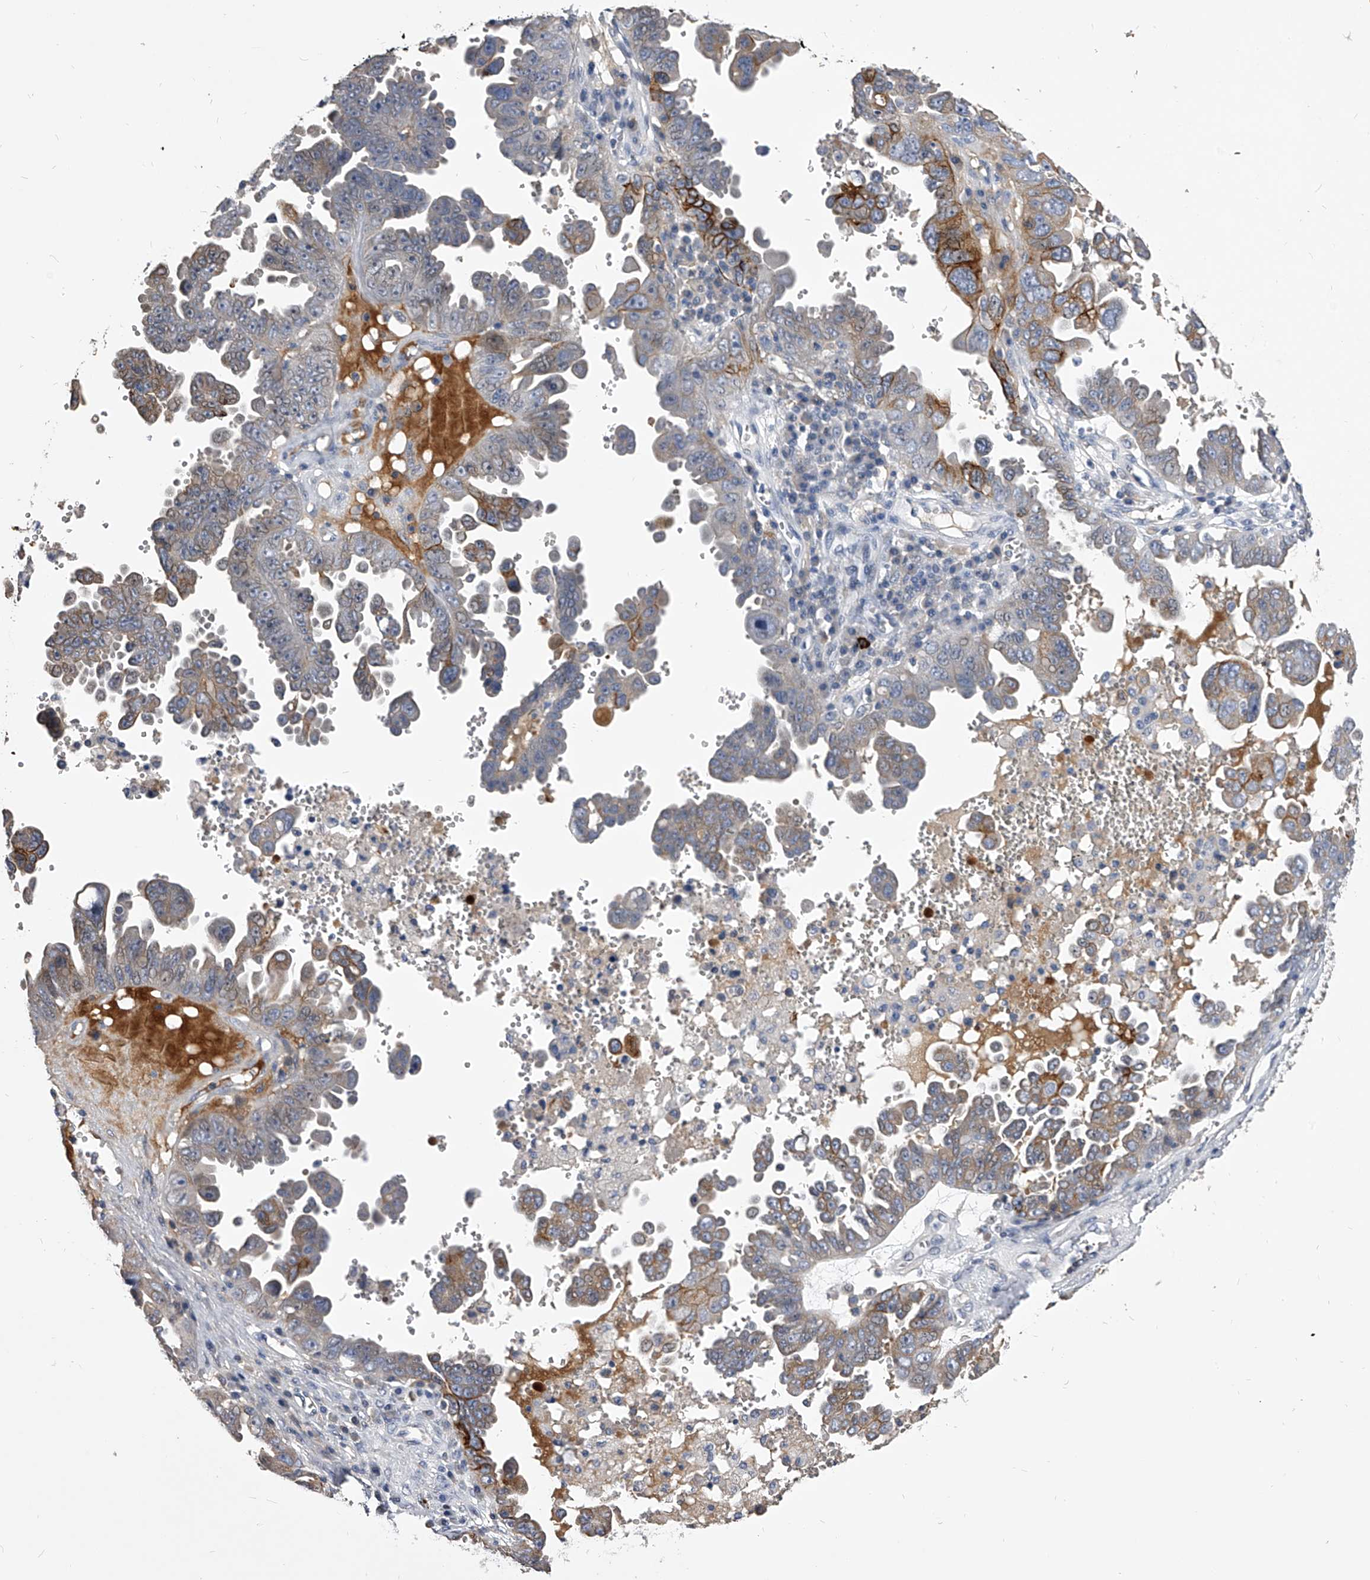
{"staining": {"intensity": "moderate", "quantity": "25%-75%", "location": "cytoplasmic/membranous"}, "tissue": "ovarian cancer", "cell_type": "Tumor cells", "image_type": "cancer", "snomed": [{"axis": "morphology", "description": "Carcinoma, endometroid"}, {"axis": "topography", "description": "Ovary"}], "caption": "Immunohistochemical staining of ovarian cancer demonstrates moderate cytoplasmic/membranous protein positivity in about 25%-75% of tumor cells. The protein of interest is shown in brown color, while the nuclei are stained blue.", "gene": "MDN1", "patient": {"sex": "female", "age": 62}}